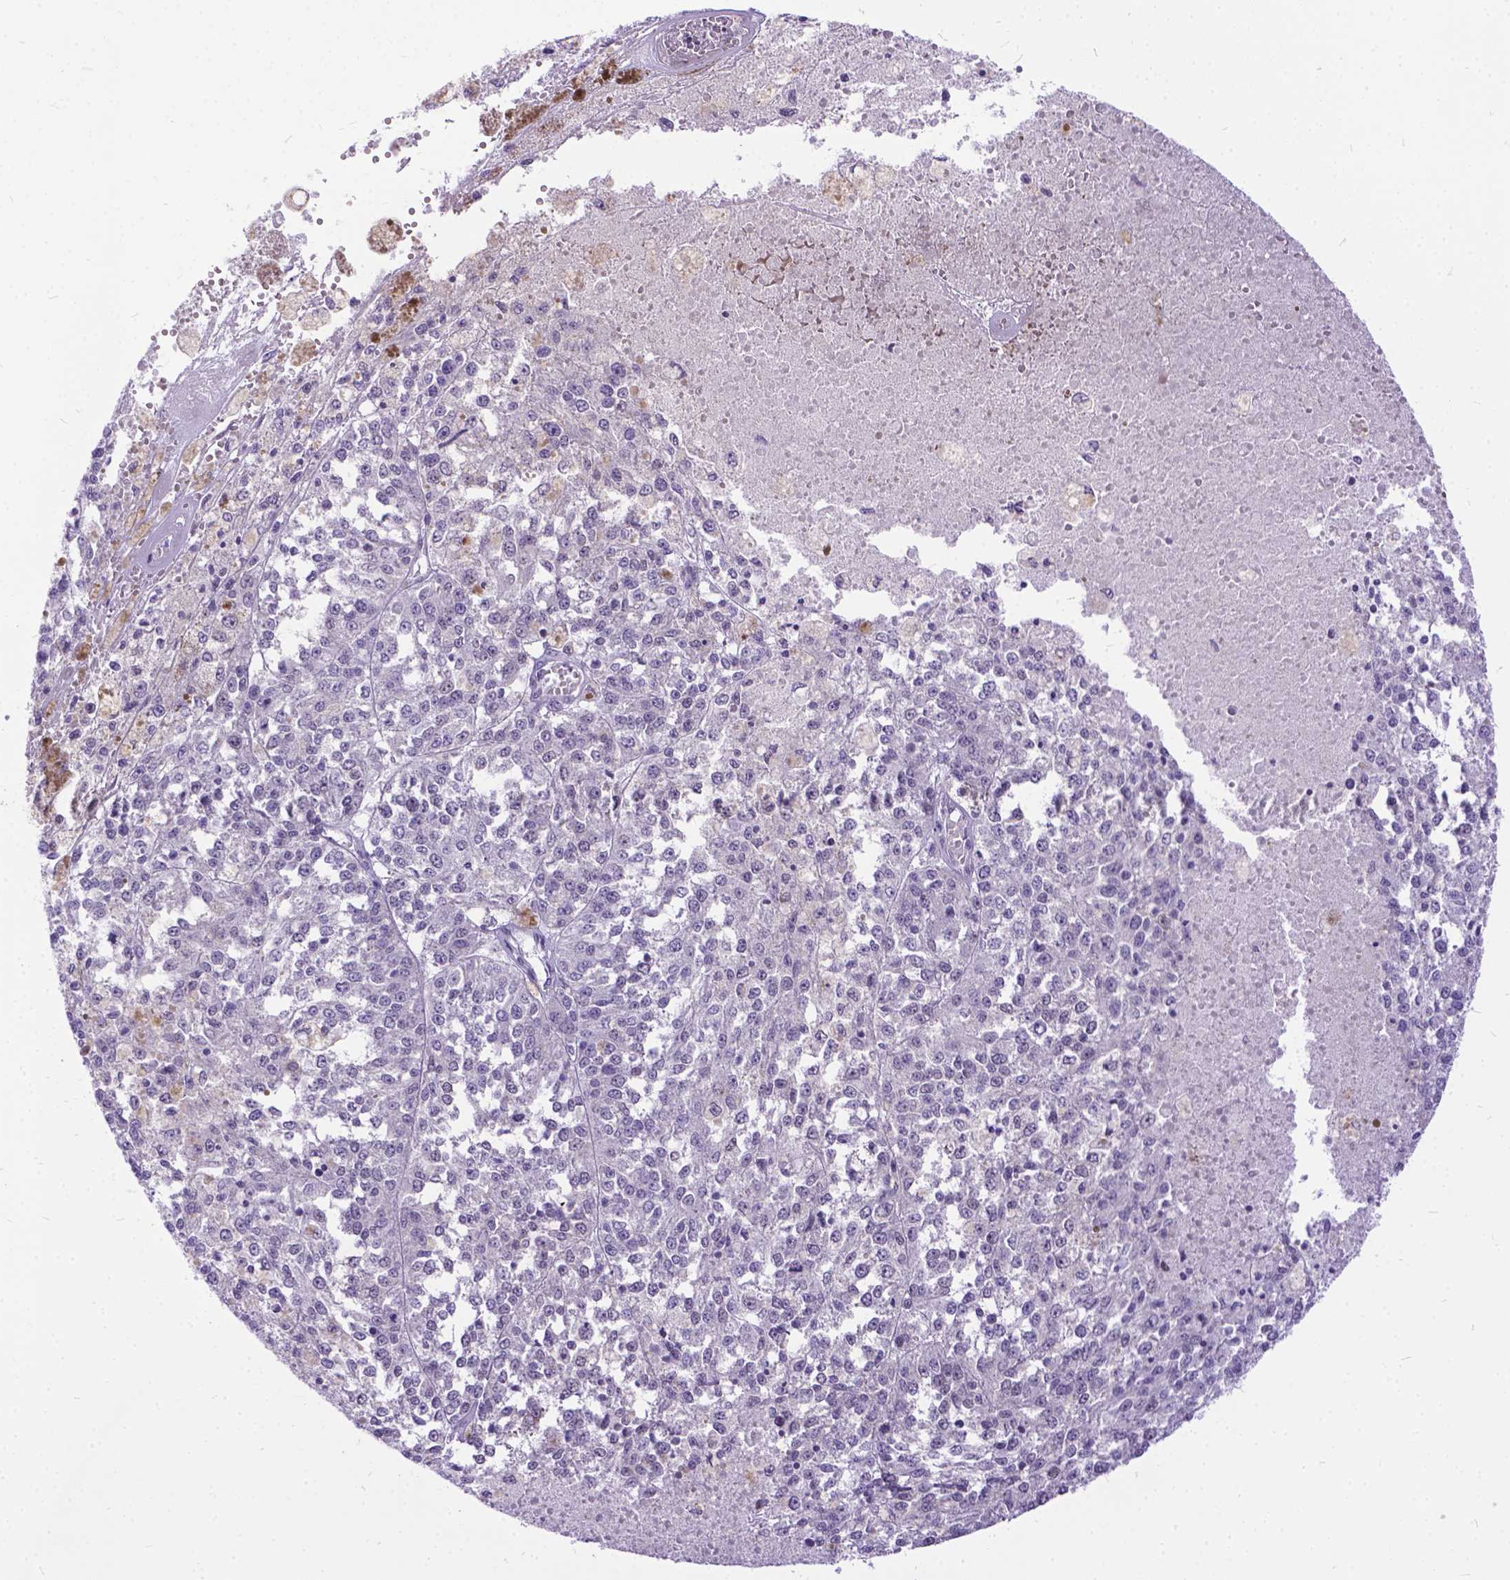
{"staining": {"intensity": "negative", "quantity": "none", "location": "none"}, "tissue": "melanoma", "cell_type": "Tumor cells", "image_type": "cancer", "snomed": [{"axis": "morphology", "description": "Malignant melanoma, Metastatic site"}, {"axis": "topography", "description": "Lymph node"}], "caption": "Immunohistochemistry (IHC) micrograph of neoplastic tissue: human melanoma stained with DAB shows no significant protein positivity in tumor cells.", "gene": "FAM124B", "patient": {"sex": "female", "age": 64}}